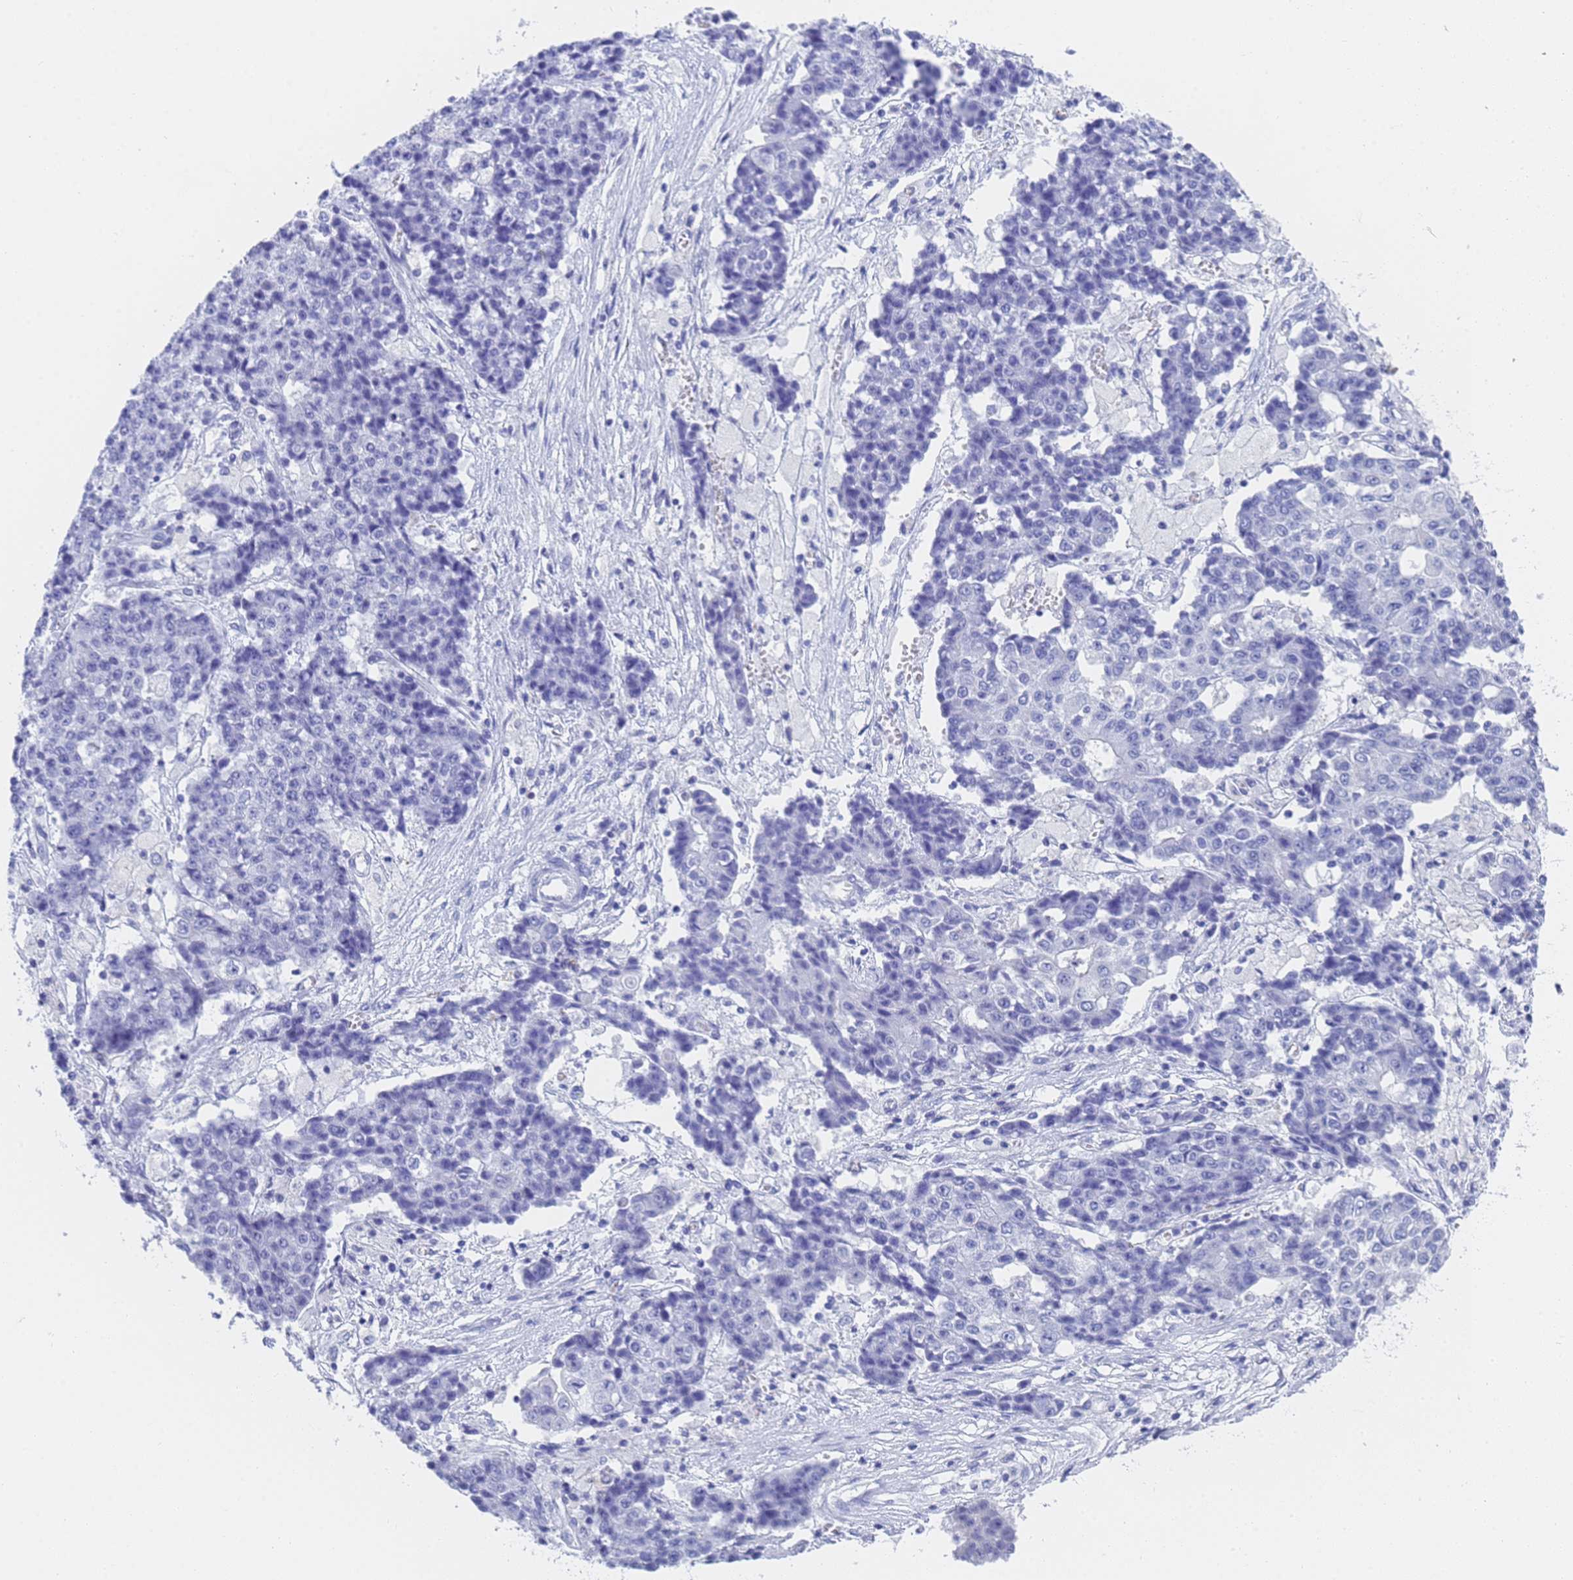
{"staining": {"intensity": "negative", "quantity": "none", "location": "none"}, "tissue": "ovarian cancer", "cell_type": "Tumor cells", "image_type": "cancer", "snomed": [{"axis": "morphology", "description": "Carcinoma, endometroid"}, {"axis": "topography", "description": "Appendix"}, {"axis": "topography", "description": "Ovary"}], "caption": "There is no significant staining in tumor cells of ovarian cancer (endometroid carcinoma).", "gene": "STATH", "patient": {"sex": "female", "age": 42}}